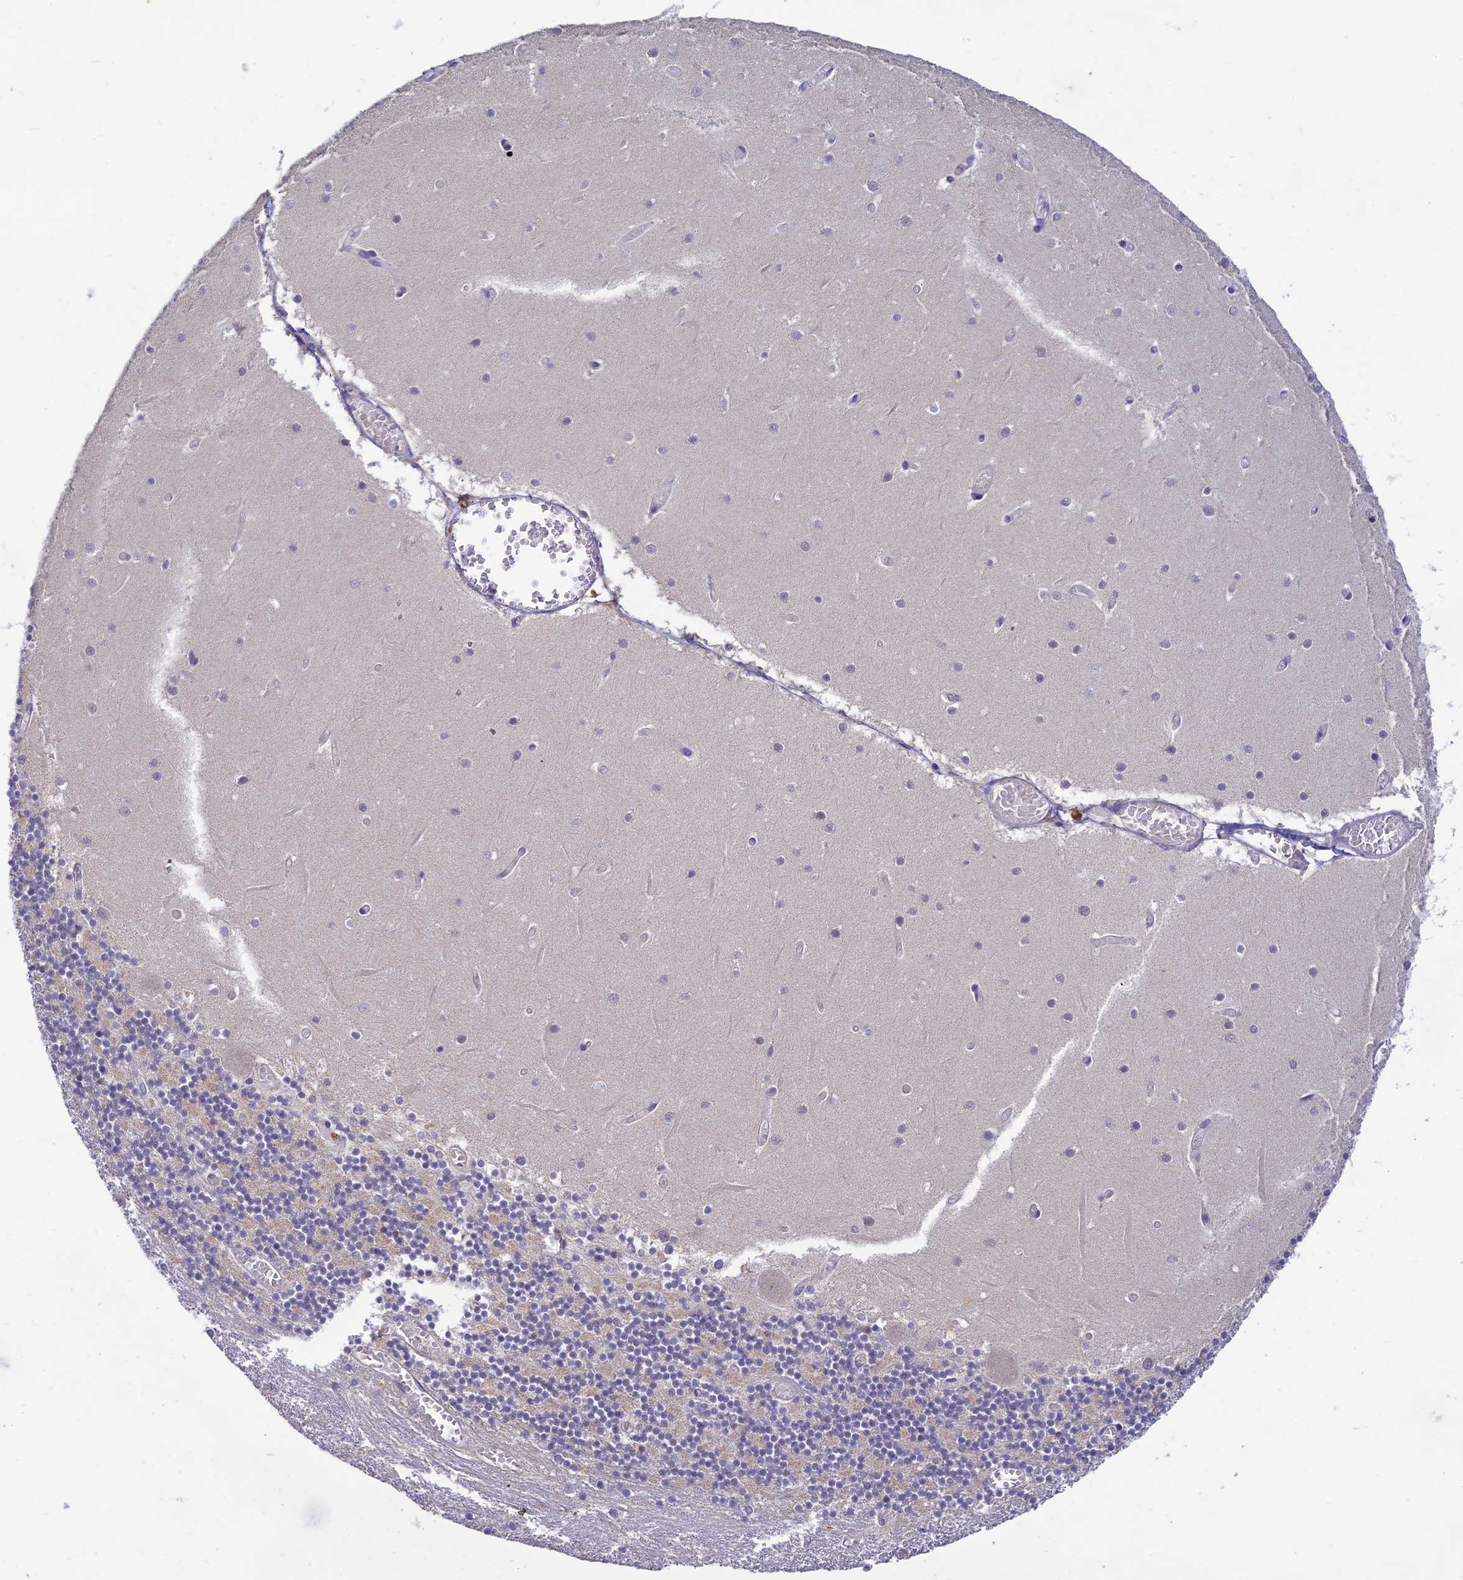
{"staining": {"intensity": "moderate", "quantity": "<25%", "location": "cytoplasmic/membranous"}, "tissue": "cerebellum", "cell_type": "Cells in granular layer", "image_type": "normal", "snomed": [{"axis": "morphology", "description": "Normal tissue, NOS"}, {"axis": "topography", "description": "Cerebellum"}], "caption": "Immunohistochemistry photomicrograph of benign human cerebellum stained for a protein (brown), which demonstrates low levels of moderate cytoplasmic/membranous positivity in approximately <25% of cells in granular layer.", "gene": "FASTKD5", "patient": {"sex": "female", "age": 28}}